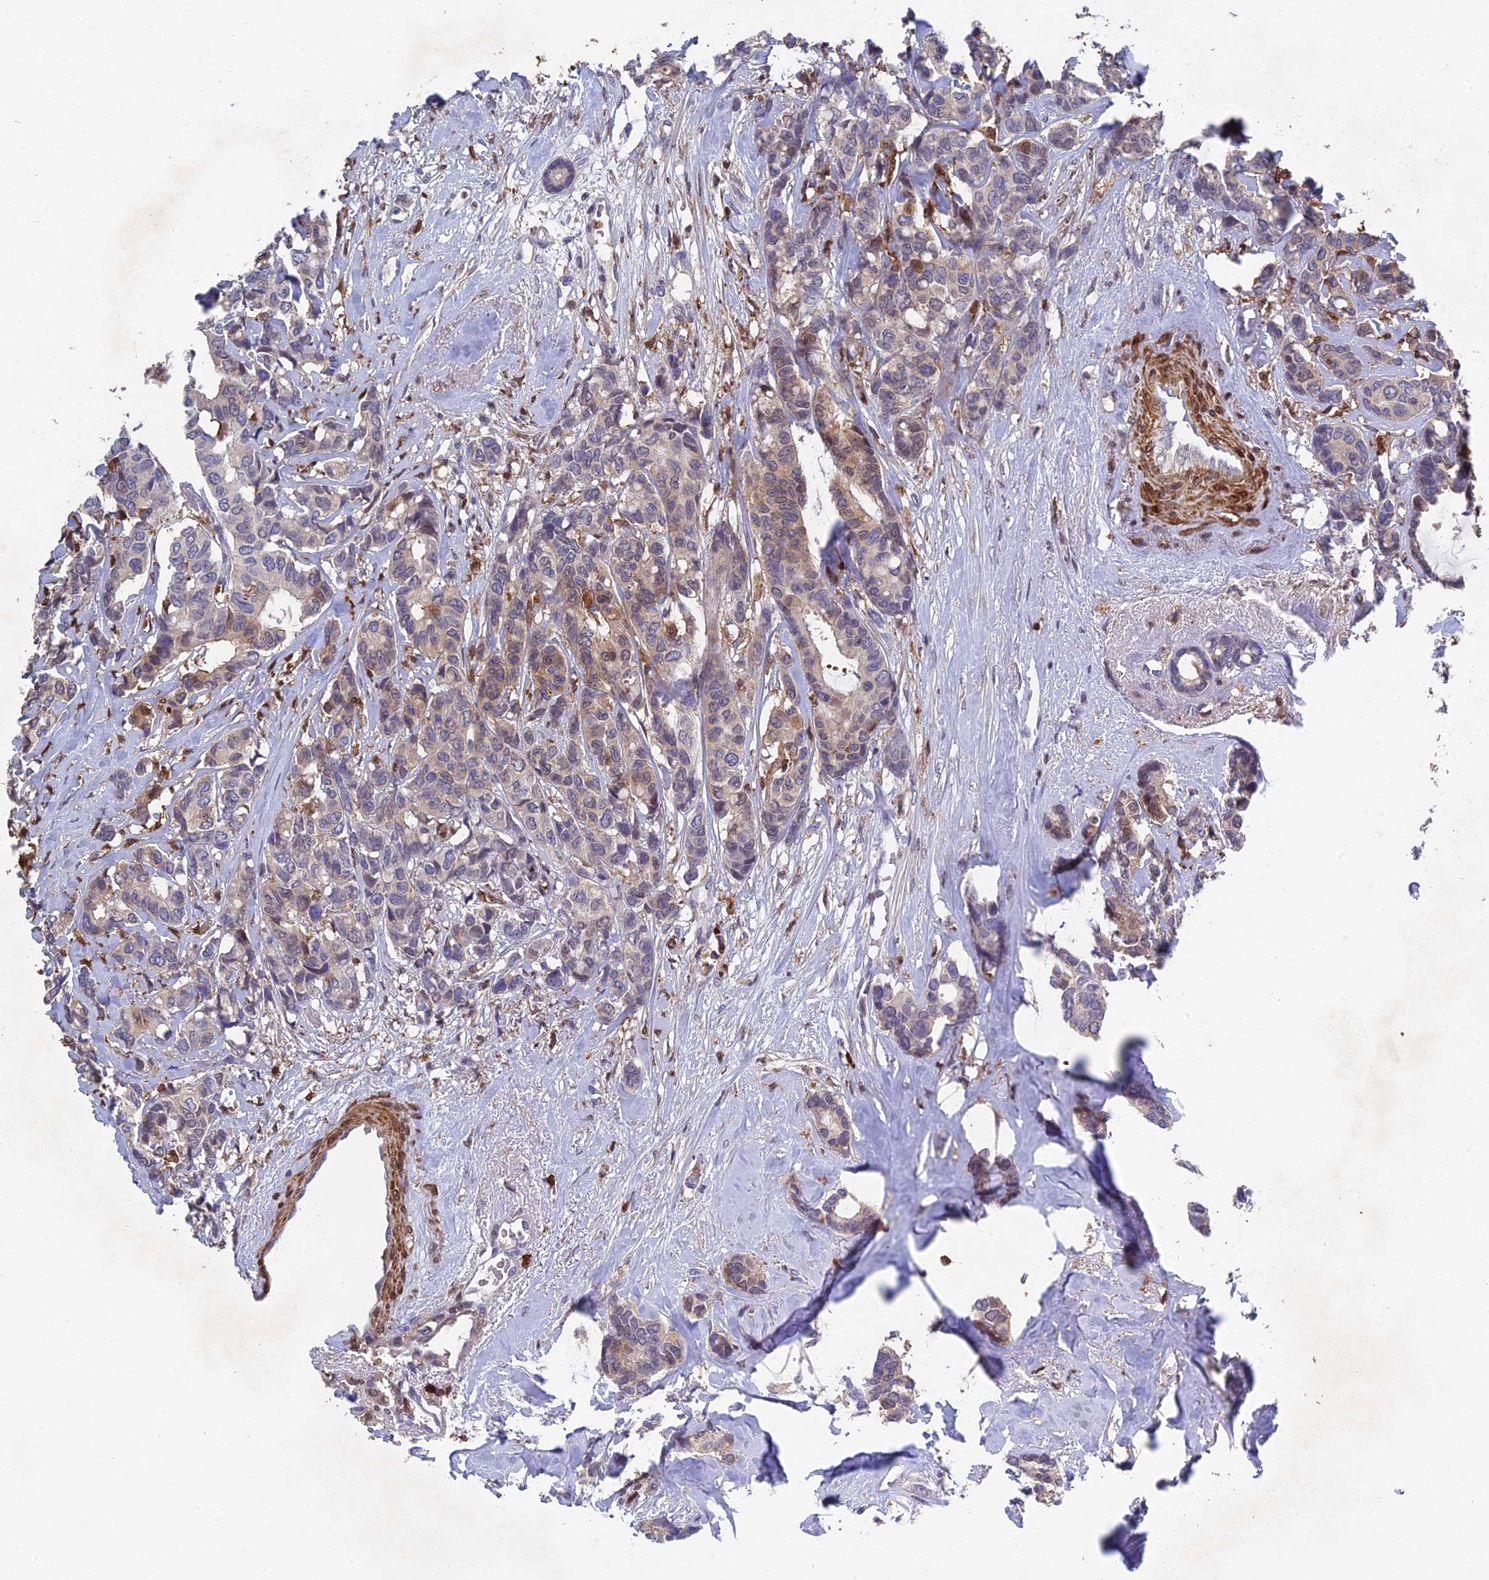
{"staining": {"intensity": "moderate", "quantity": "<25%", "location": "cytoplasmic/membranous,nuclear"}, "tissue": "breast cancer", "cell_type": "Tumor cells", "image_type": "cancer", "snomed": [{"axis": "morphology", "description": "Duct carcinoma"}, {"axis": "topography", "description": "Breast"}], "caption": "Moderate cytoplasmic/membranous and nuclear expression for a protein is identified in approximately <25% of tumor cells of intraductal carcinoma (breast) using immunohistochemistry.", "gene": "GALK2", "patient": {"sex": "female", "age": 87}}